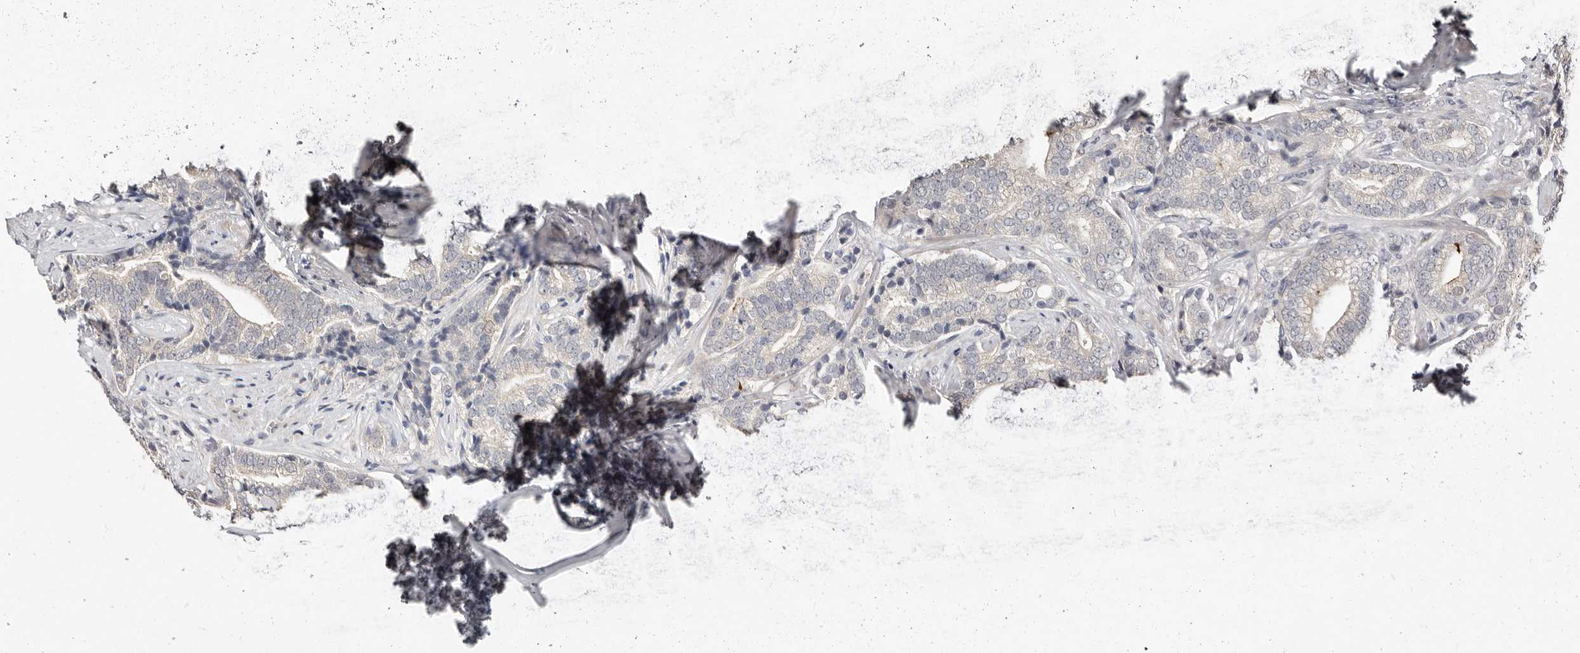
{"staining": {"intensity": "negative", "quantity": "none", "location": "none"}, "tissue": "prostate cancer", "cell_type": "Tumor cells", "image_type": "cancer", "snomed": [{"axis": "morphology", "description": "Adenocarcinoma, High grade"}, {"axis": "topography", "description": "Prostate"}], "caption": "Immunohistochemistry image of human prostate cancer stained for a protein (brown), which demonstrates no positivity in tumor cells.", "gene": "KLHL4", "patient": {"sex": "male", "age": 57}}